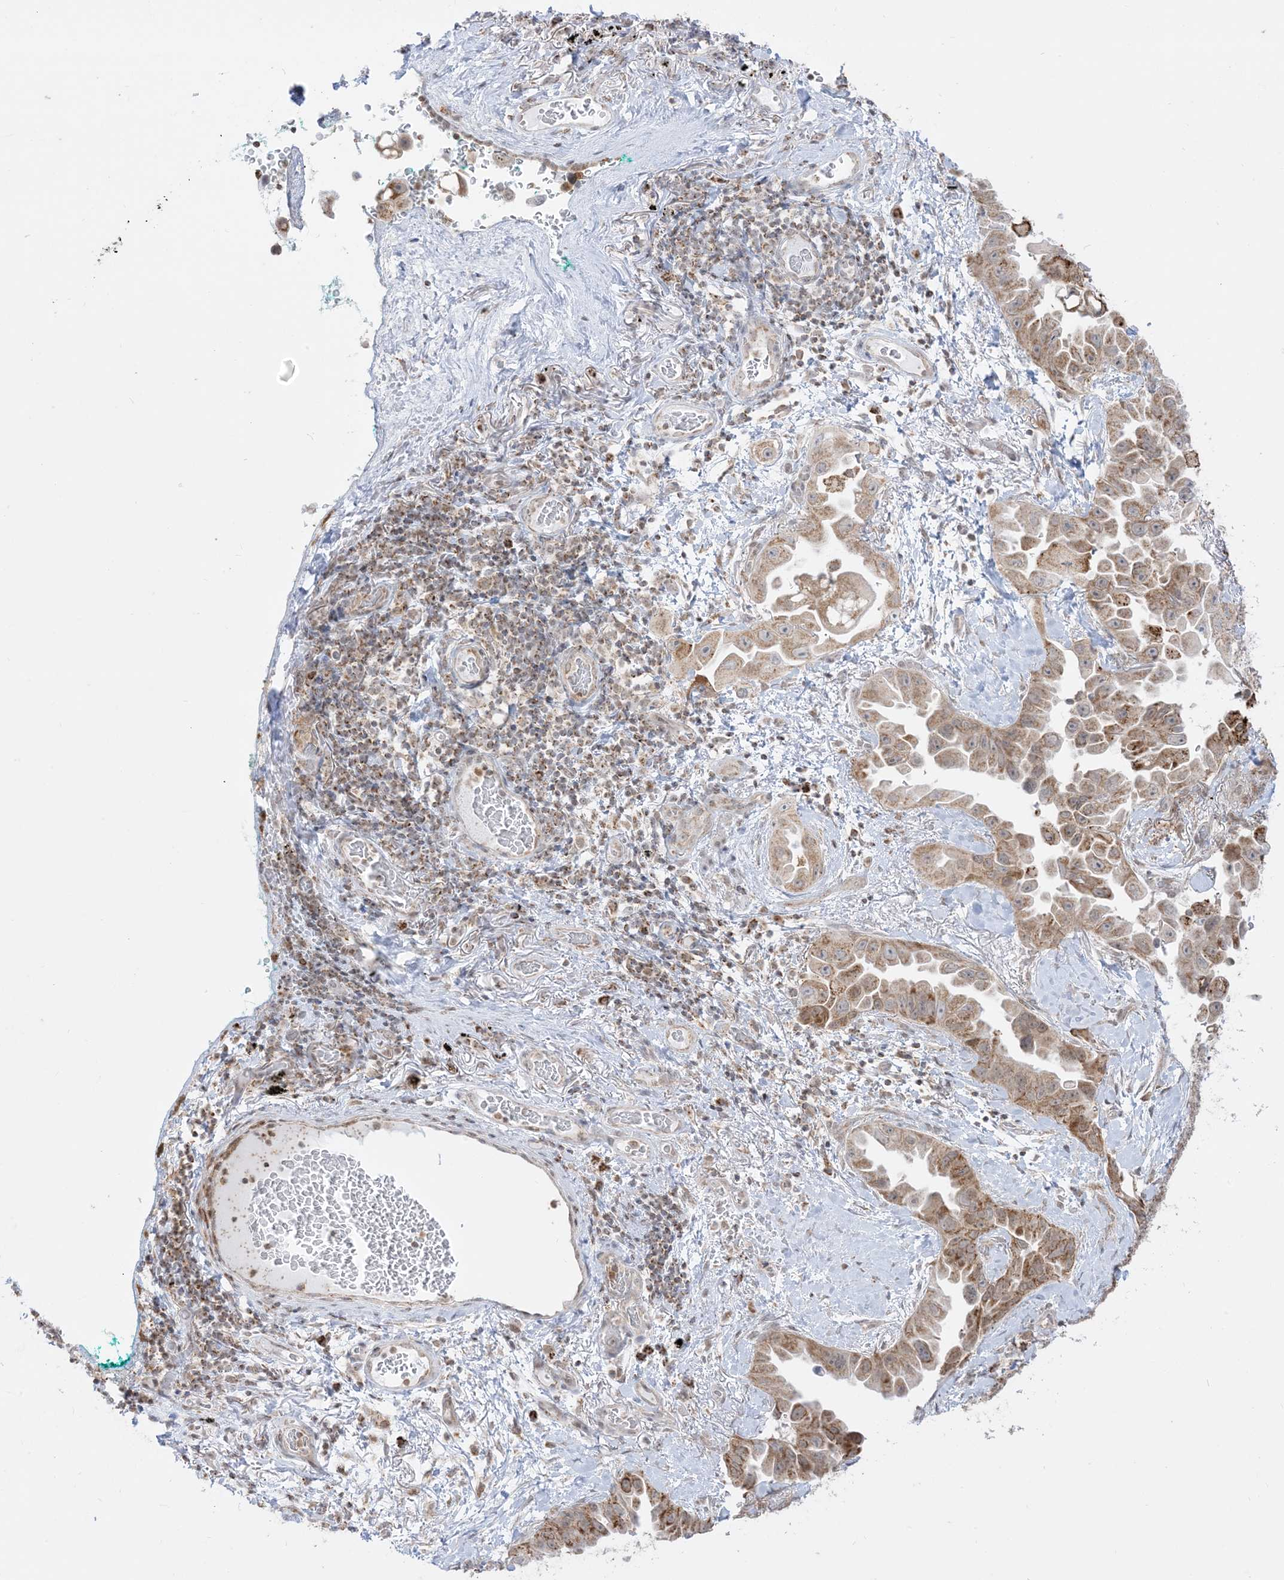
{"staining": {"intensity": "moderate", "quantity": ">75%", "location": "cytoplasmic/membranous"}, "tissue": "lung cancer", "cell_type": "Tumor cells", "image_type": "cancer", "snomed": [{"axis": "morphology", "description": "Adenocarcinoma, NOS"}, {"axis": "topography", "description": "Lung"}], "caption": "Immunohistochemical staining of human lung cancer (adenocarcinoma) shows medium levels of moderate cytoplasmic/membranous protein expression in approximately >75% of tumor cells.", "gene": "KANSL3", "patient": {"sex": "female", "age": 67}}